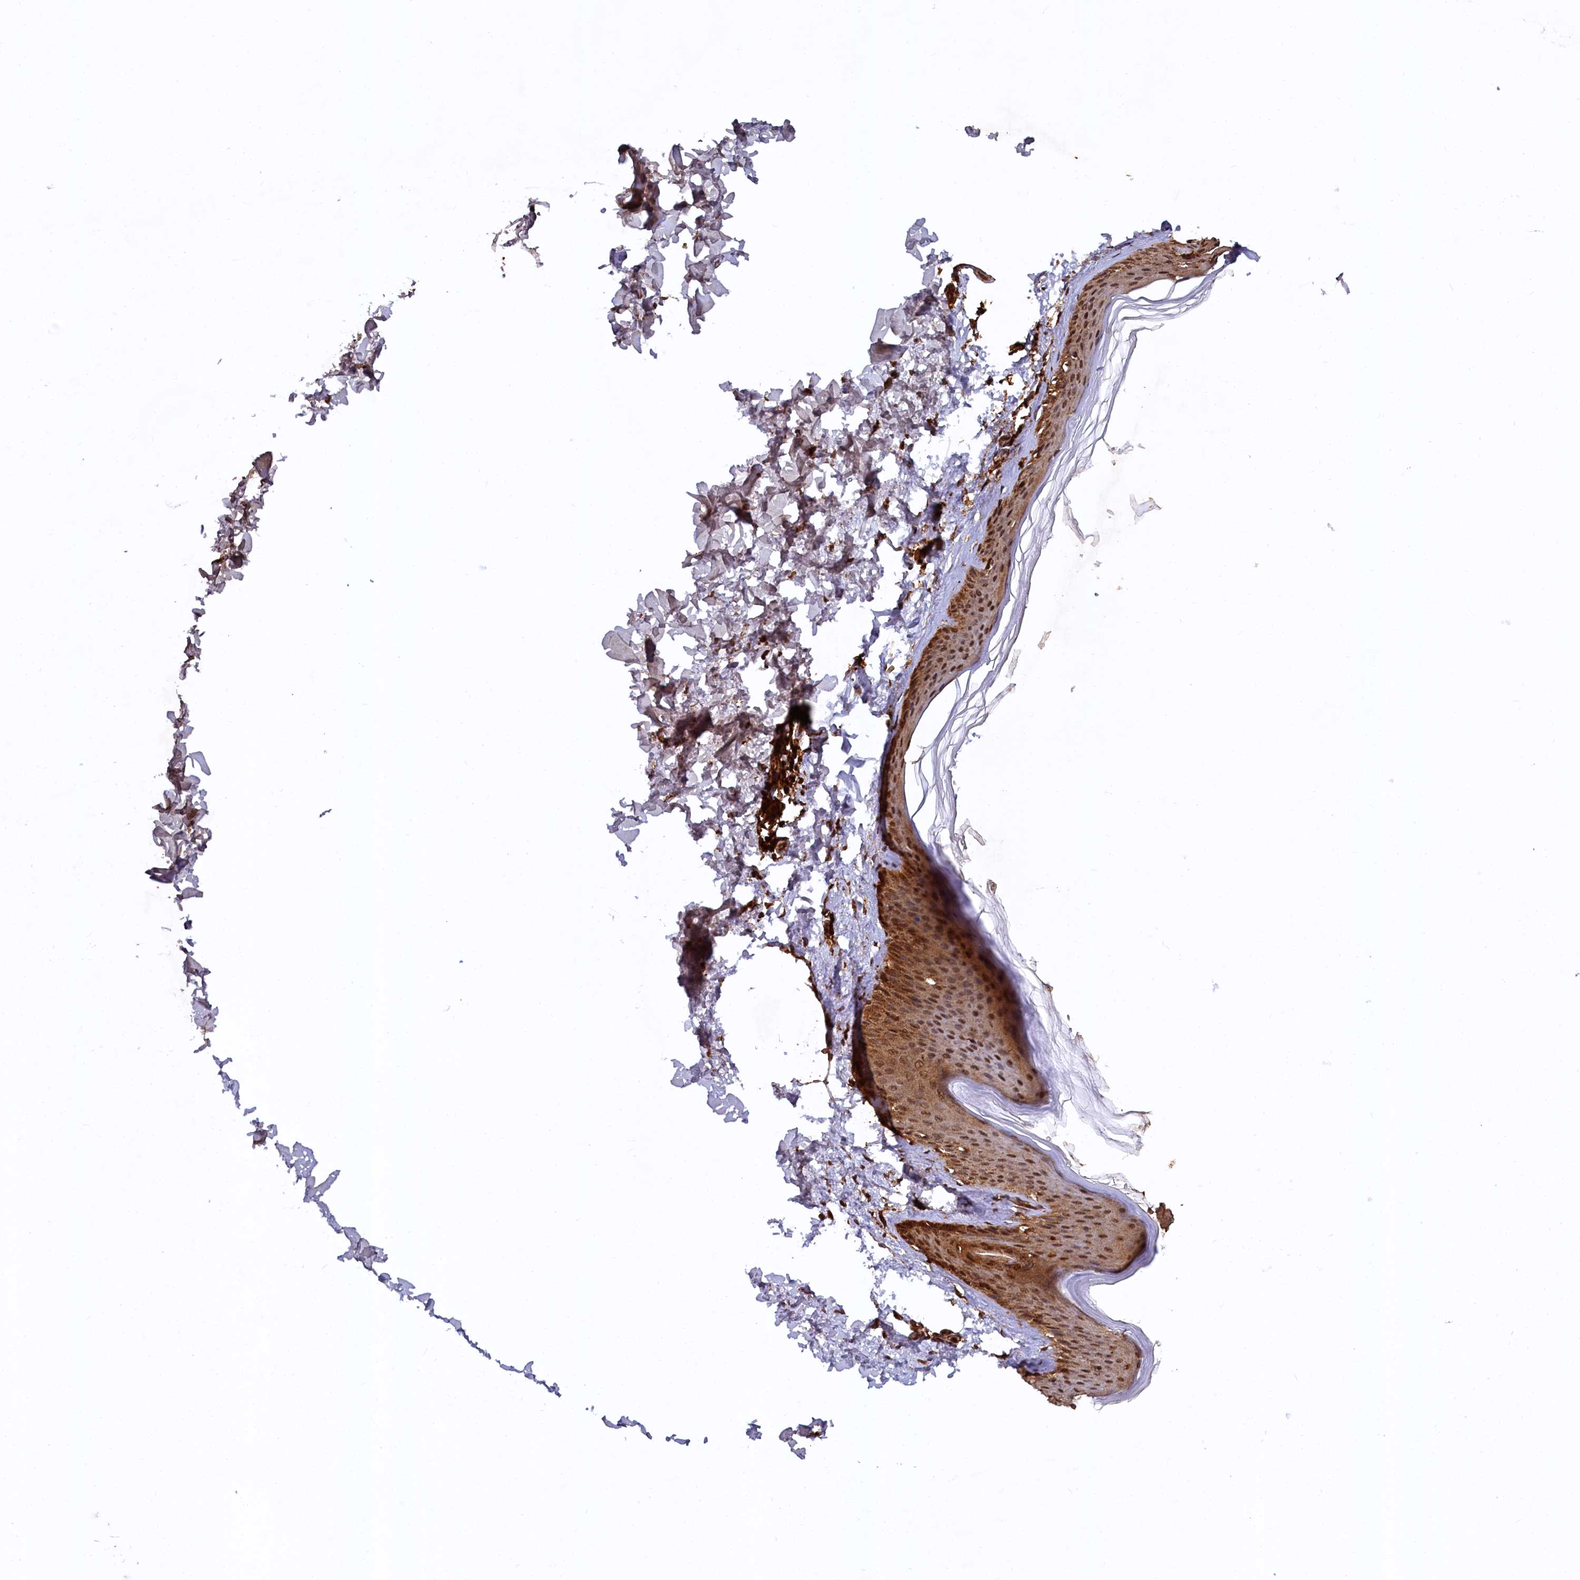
{"staining": {"intensity": "strong", "quantity": ">75%", "location": "cytoplasmic/membranous,nuclear"}, "tissue": "skin", "cell_type": "Fibroblasts", "image_type": "normal", "snomed": [{"axis": "morphology", "description": "Normal tissue, NOS"}, {"axis": "topography", "description": "Skin"}], "caption": "This micrograph displays immunohistochemistry (IHC) staining of normal skin, with high strong cytoplasmic/membranous,nuclear expression in approximately >75% of fibroblasts.", "gene": "STUB1", "patient": {"sex": "female", "age": 27}}